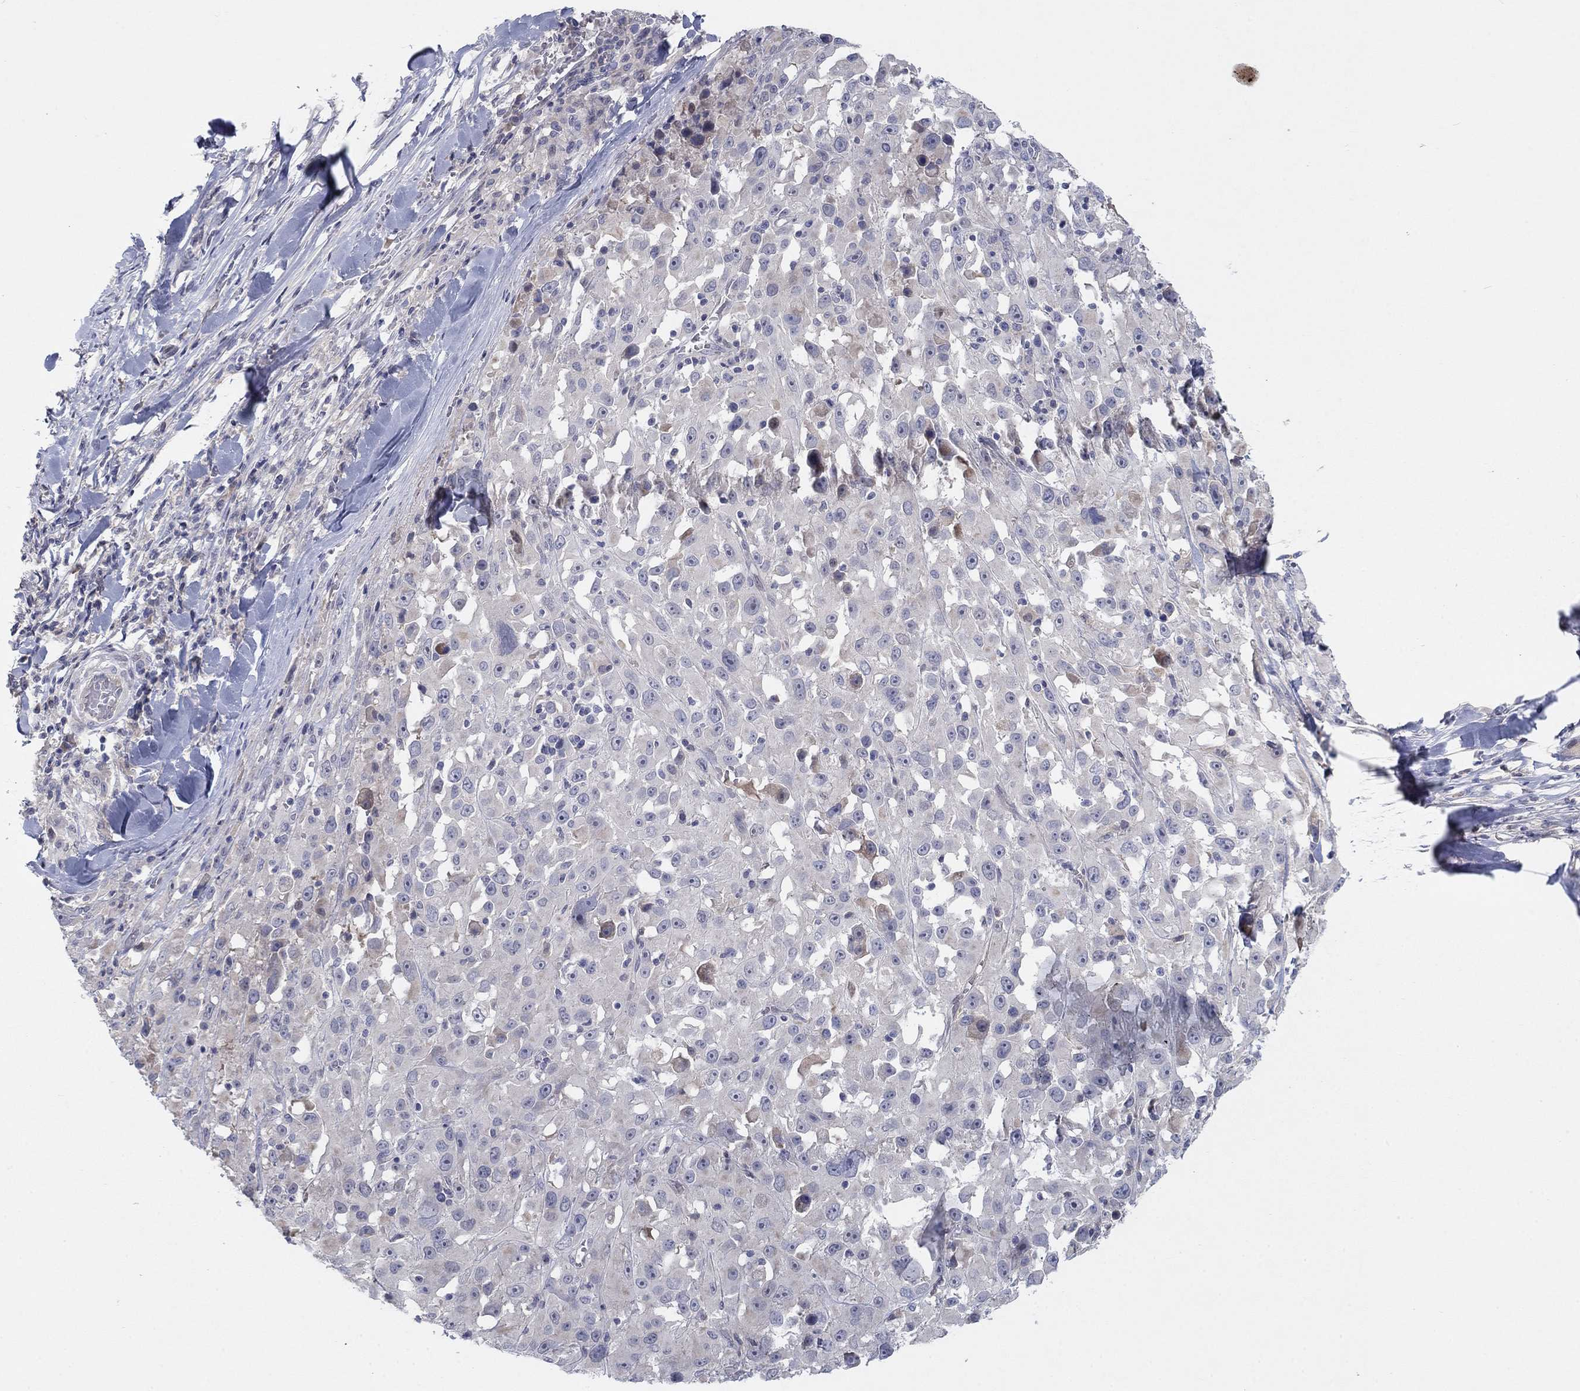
{"staining": {"intensity": "negative", "quantity": "none", "location": "none"}, "tissue": "melanoma", "cell_type": "Tumor cells", "image_type": "cancer", "snomed": [{"axis": "morphology", "description": "Malignant melanoma, Metastatic site"}, {"axis": "topography", "description": "Lymph node"}], "caption": "Immunohistochemistry (IHC) micrograph of neoplastic tissue: human malignant melanoma (metastatic site) stained with DAB (3,3'-diaminobenzidine) reveals no significant protein expression in tumor cells.", "gene": "AMN1", "patient": {"sex": "male", "age": 50}}